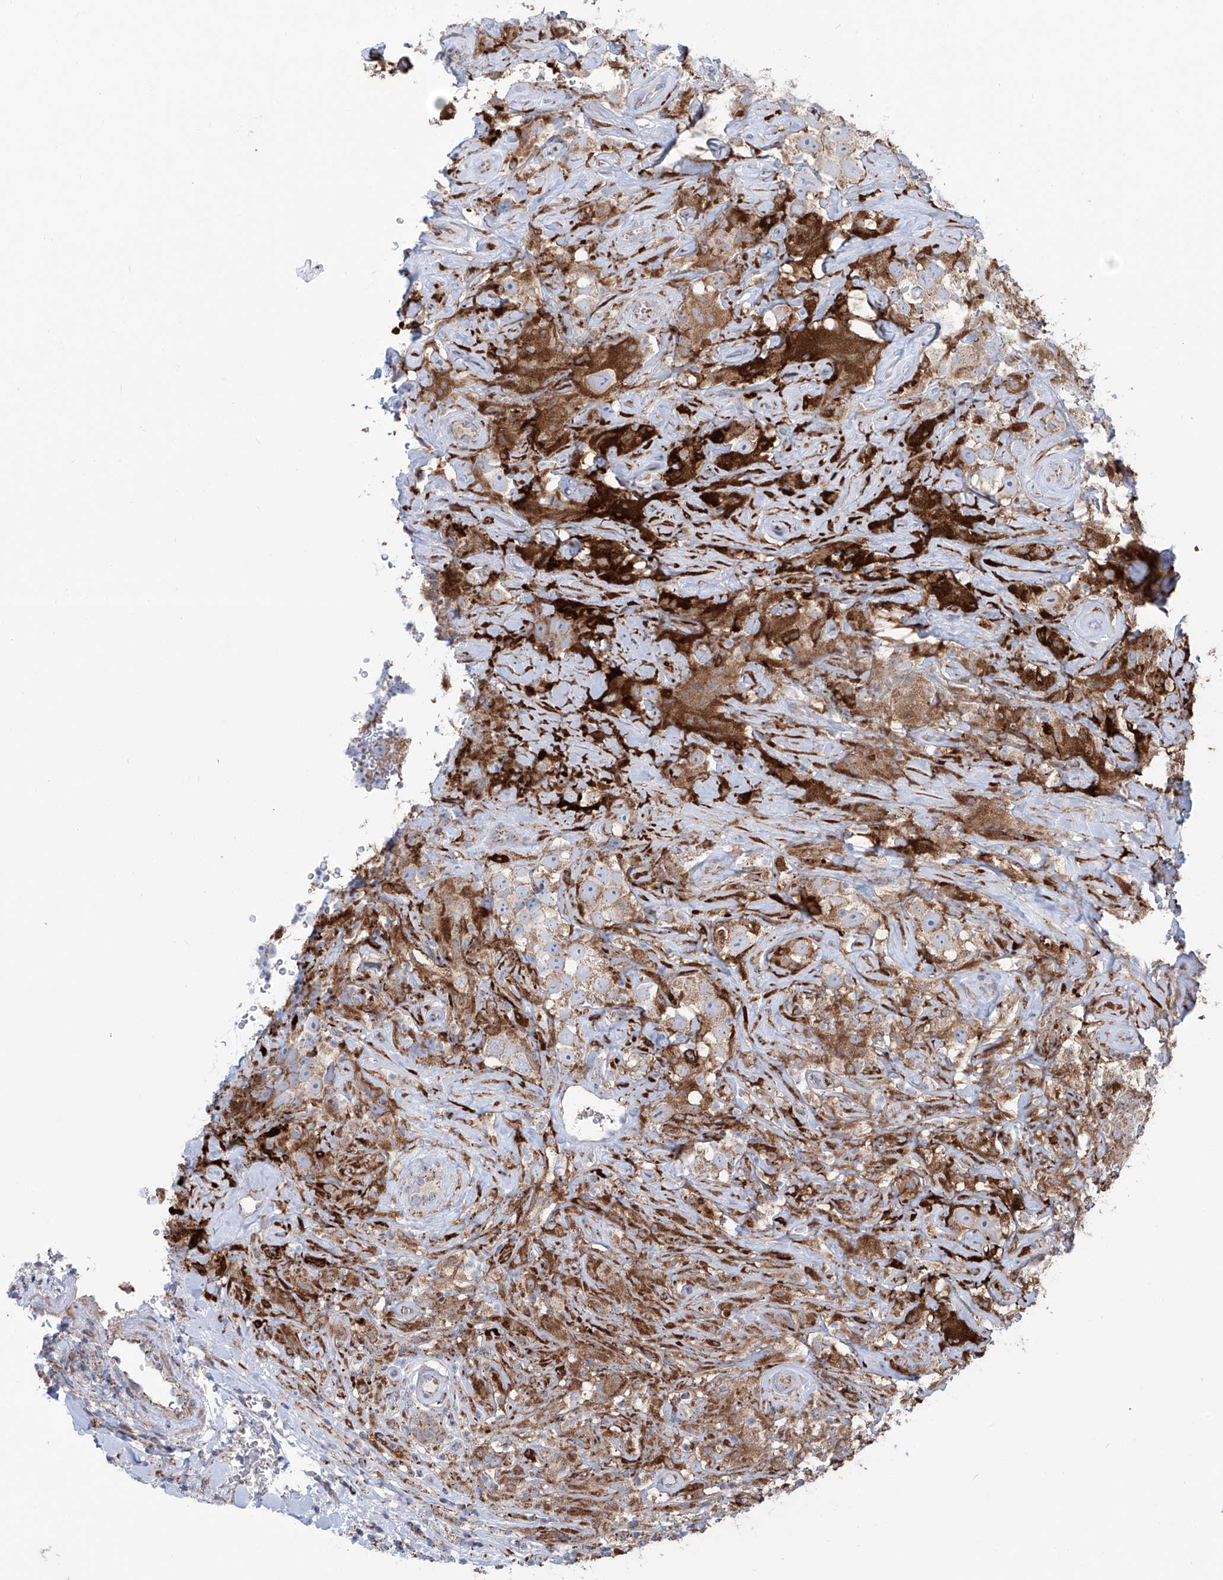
{"staining": {"intensity": "moderate", "quantity": ">75%", "location": "cytoplasmic/membranous"}, "tissue": "testis cancer", "cell_type": "Tumor cells", "image_type": "cancer", "snomed": [{"axis": "morphology", "description": "Seminoma, NOS"}, {"axis": "topography", "description": "Testis"}], "caption": "Protein expression analysis of testis cancer (seminoma) demonstrates moderate cytoplasmic/membranous staining in about >75% of tumor cells.", "gene": "ALDH6A1", "patient": {"sex": "male", "age": 49}}